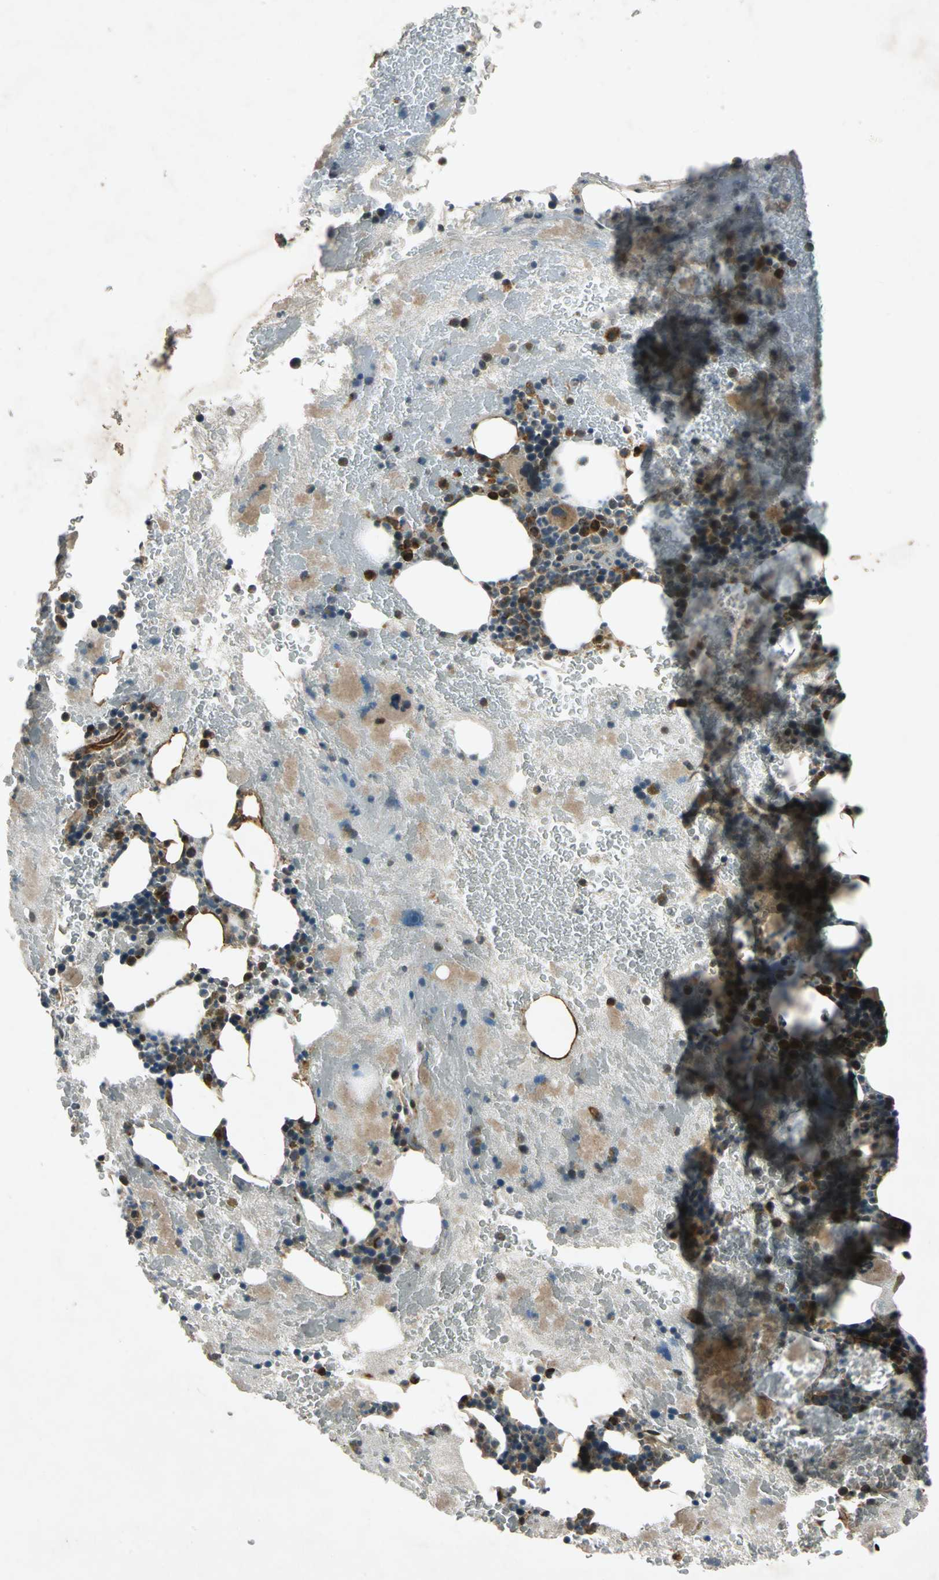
{"staining": {"intensity": "strong", "quantity": "25%-75%", "location": "cytoplasmic/membranous,nuclear"}, "tissue": "bone marrow", "cell_type": "Hematopoietic cells", "image_type": "normal", "snomed": [{"axis": "morphology", "description": "Normal tissue, NOS"}, {"axis": "topography", "description": "Bone marrow"}], "caption": "Immunohistochemical staining of benign human bone marrow exhibits strong cytoplasmic/membranous,nuclear protein positivity in about 25%-75% of hematopoietic cells.", "gene": "EXD2", "patient": {"sex": "male", "age": 76}}